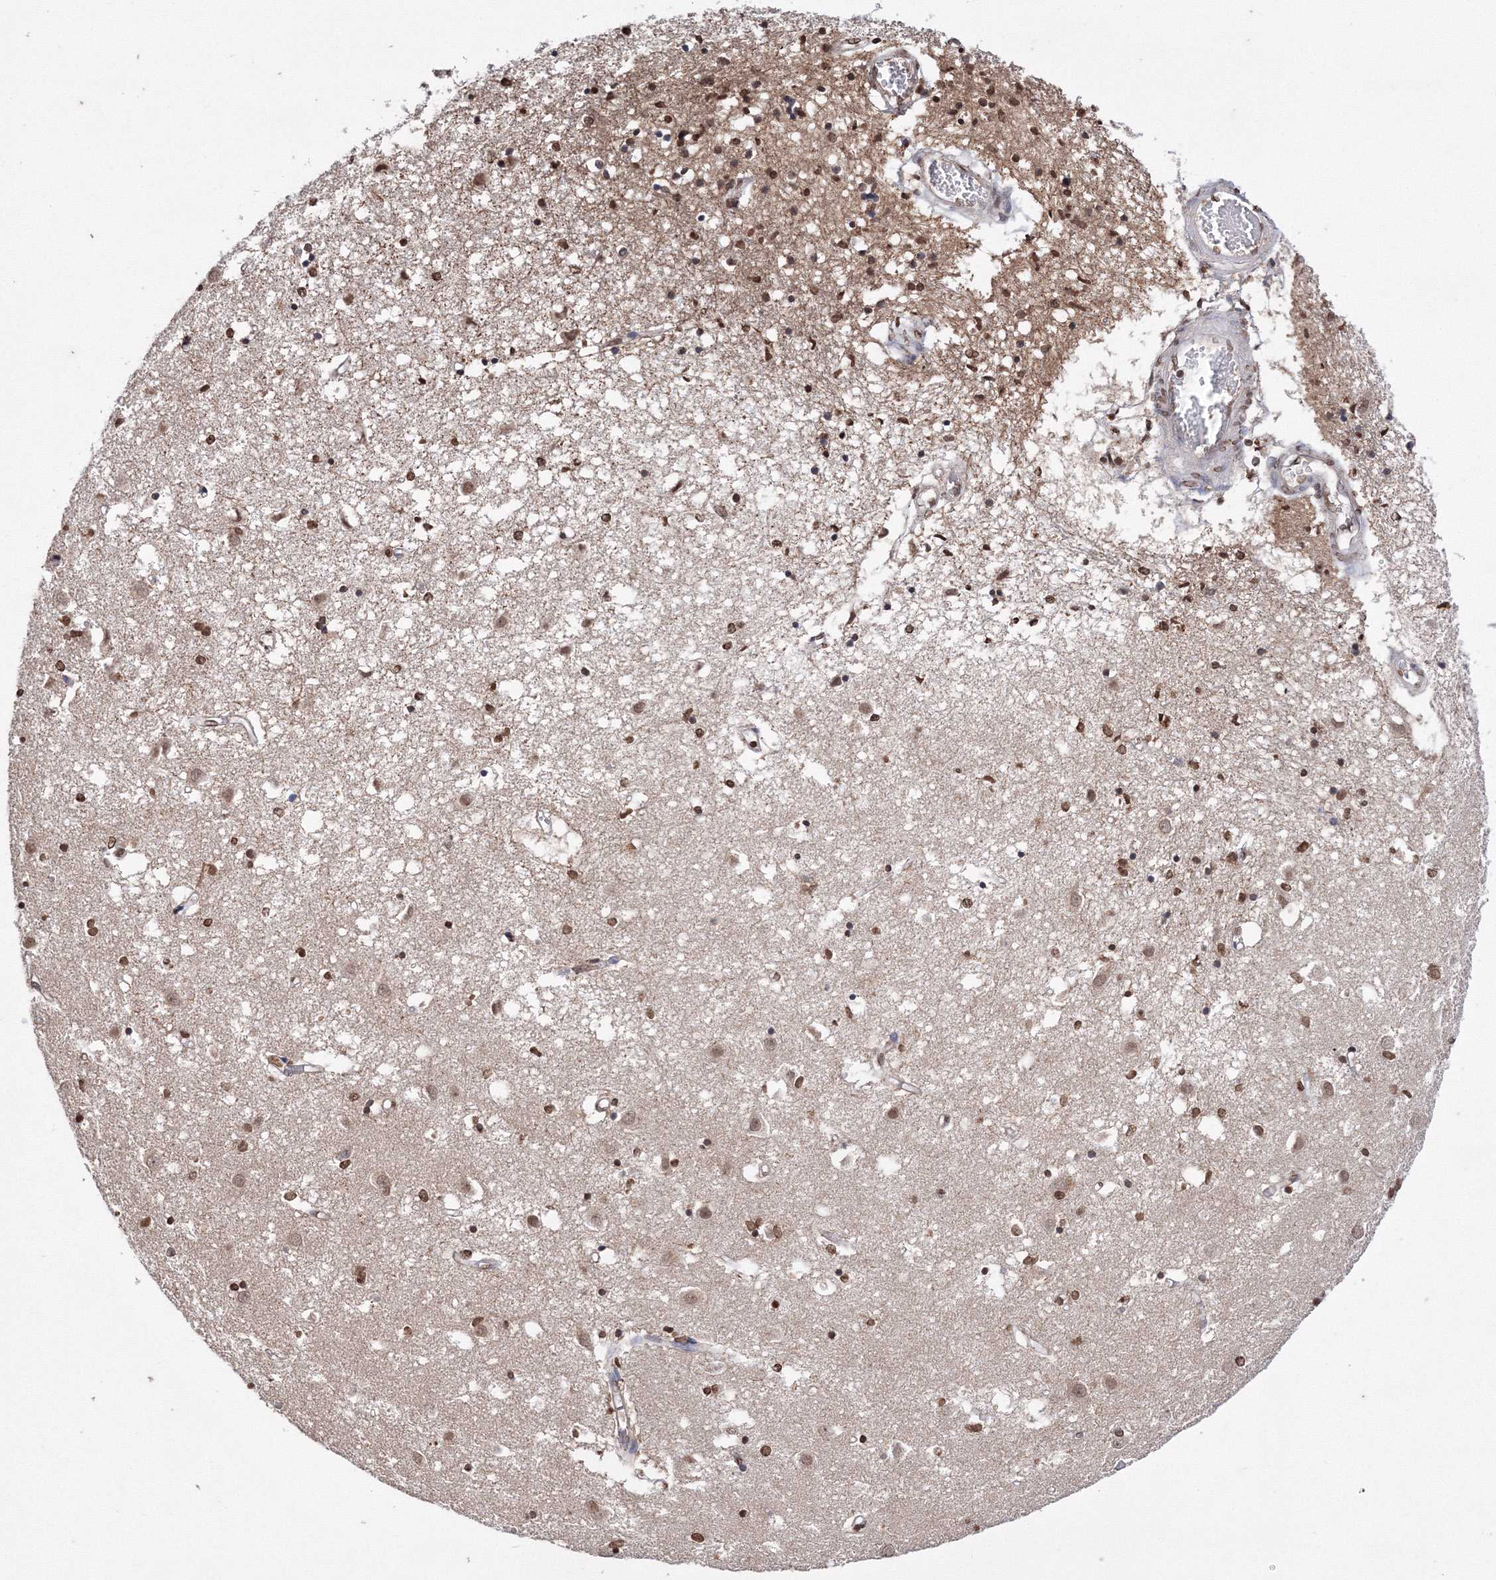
{"staining": {"intensity": "moderate", "quantity": ">75%", "location": "cytoplasmic/membranous,nuclear"}, "tissue": "caudate", "cell_type": "Glial cells", "image_type": "normal", "snomed": [{"axis": "morphology", "description": "Normal tissue, NOS"}, {"axis": "topography", "description": "Lateral ventricle wall"}], "caption": "This micrograph displays unremarkable caudate stained with immunohistochemistry to label a protein in brown. The cytoplasmic/membranous,nuclear of glial cells show moderate positivity for the protein. Nuclei are counter-stained blue.", "gene": "GPN1", "patient": {"sex": "male", "age": 70}}